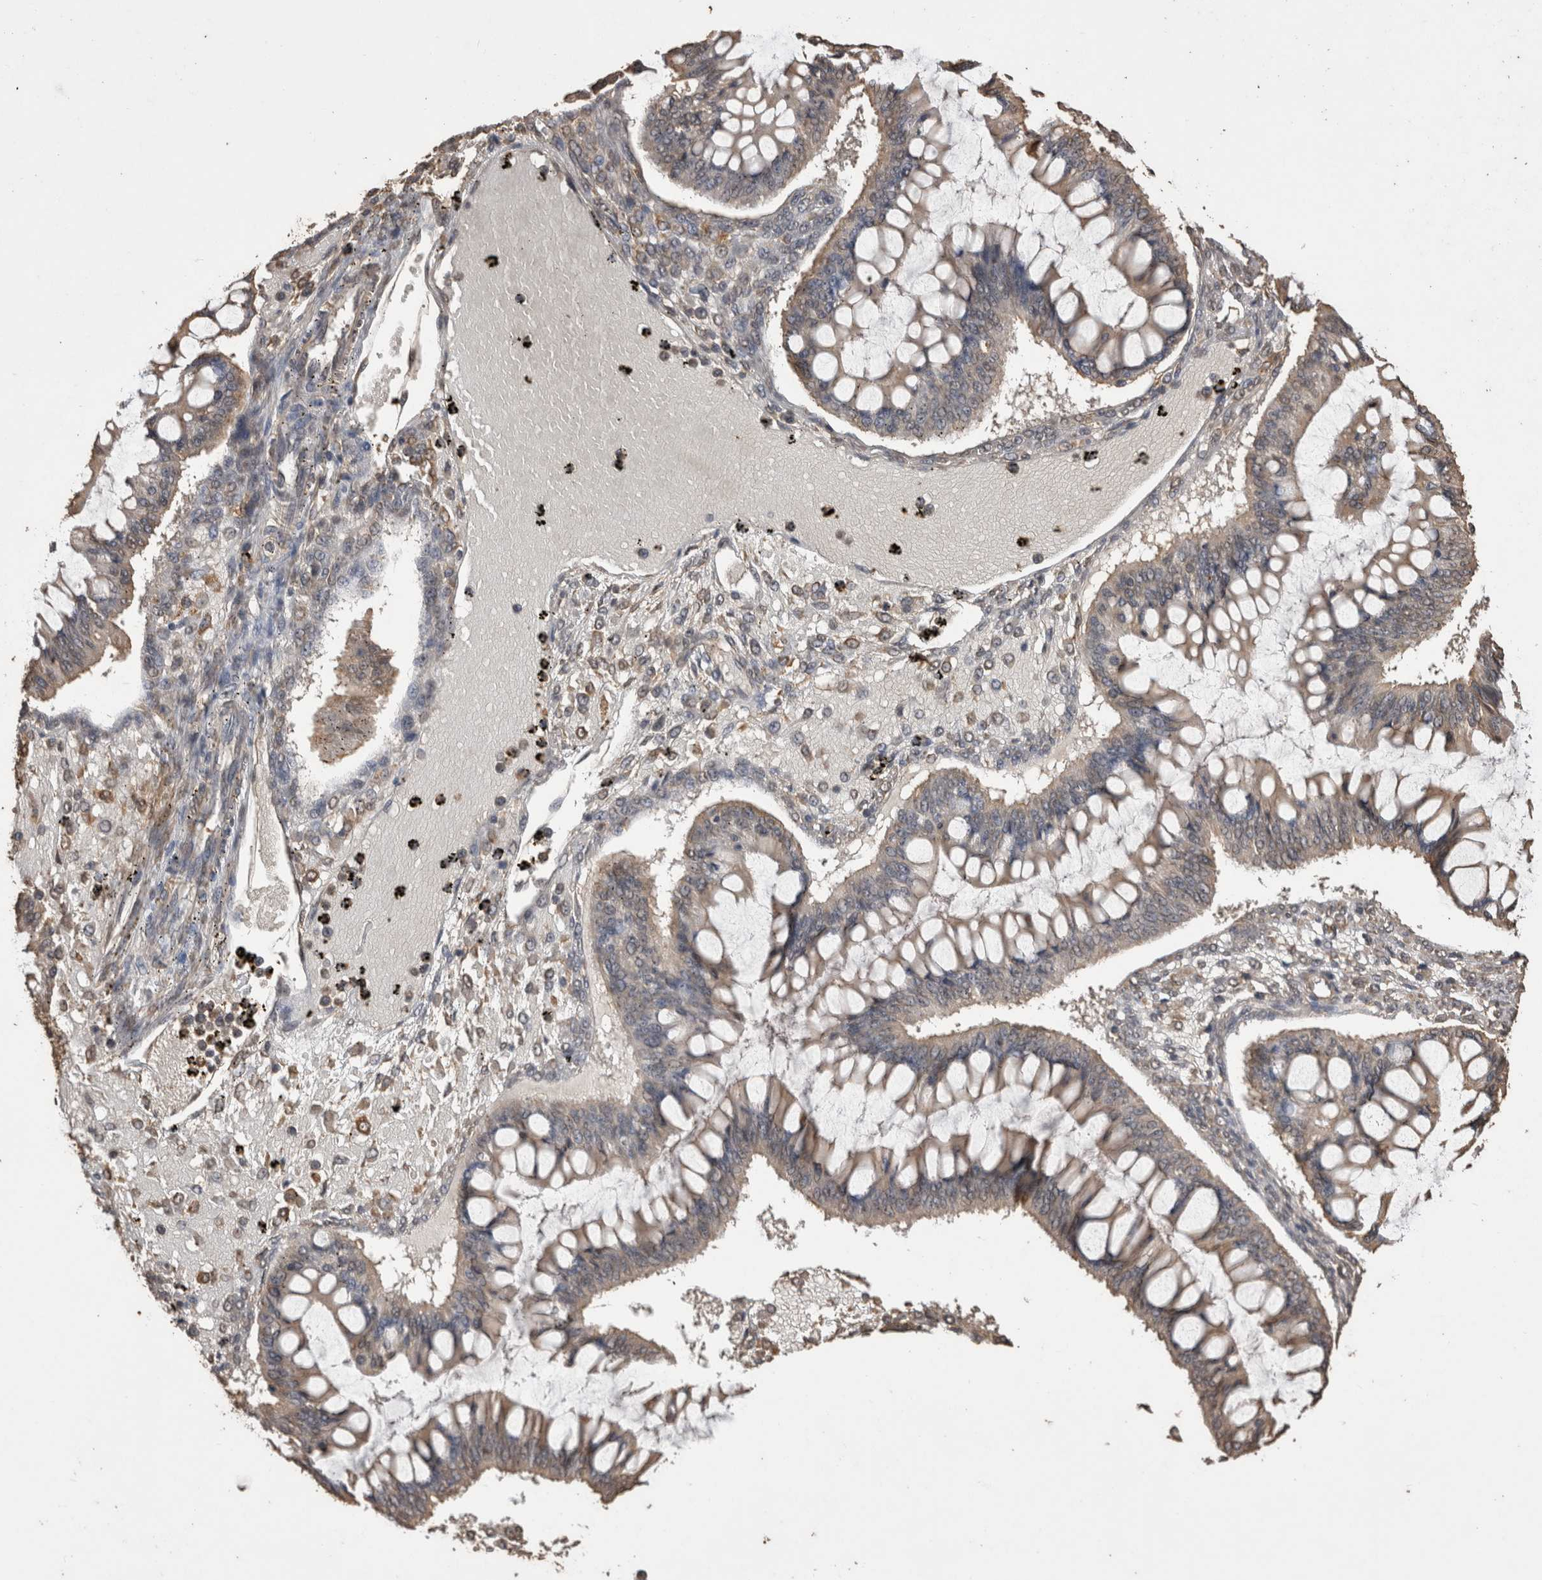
{"staining": {"intensity": "weak", "quantity": ">75%", "location": "cytoplasmic/membranous"}, "tissue": "ovarian cancer", "cell_type": "Tumor cells", "image_type": "cancer", "snomed": [{"axis": "morphology", "description": "Cystadenocarcinoma, mucinous, NOS"}, {"axis": "topography", "description": "Ovary"}], "caption": "Ovarian cancer (mucinous cystadenocarcinoma) stained with immunohistochemistry (IHC) shows weak cytoplasmic/membranous expression in about >75% of tumor cells.", "gene": "SOCS5", "patient": {"sex": "female", "age": 73}}